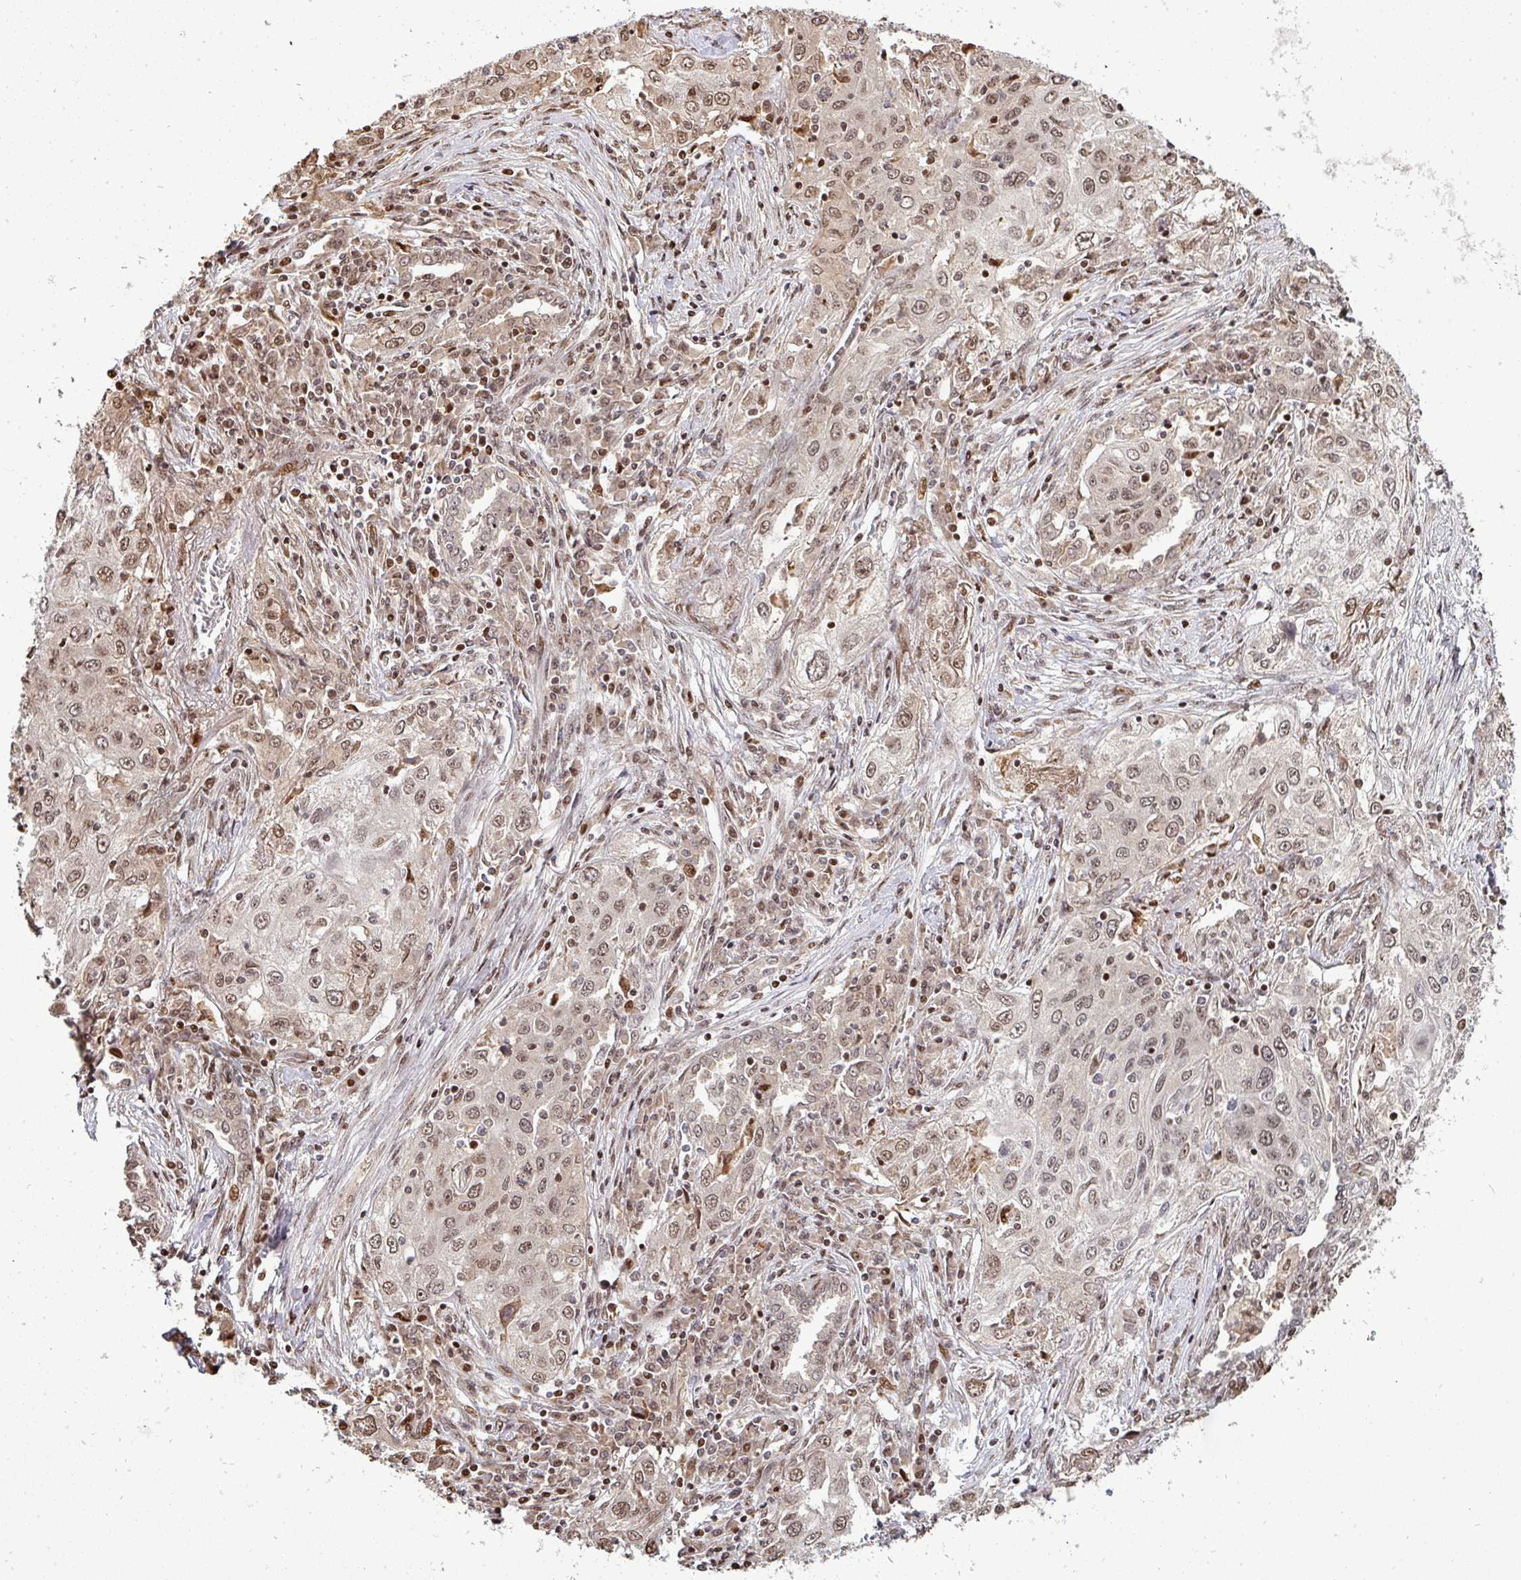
{"staining": {"intensity": "moderate", "quantity": ">75%", "location": "nuclear"}, "tissue": "lung cancer", "cell_type": "Tumor cells", "image_type": "cancer", "snomed": [{"axis": "morphology", "description": "Squamous cell carcinoma, NOS"}, {"axis": "topography", "description": "Lung"}], "caption": "The image reveals staining of lung cancer (squamous cell carcinoma), revealing moderate nuclear protein staining (brown color) within tumor cells. The protein is stained brown, and the nuclei are stained in blue (DAB (3,3'-diaminobenzidine) IHC with brightfield microscopy, high magnification).", "gene": "PATZ1", "patient": {"sex": "female", "age": 69}}